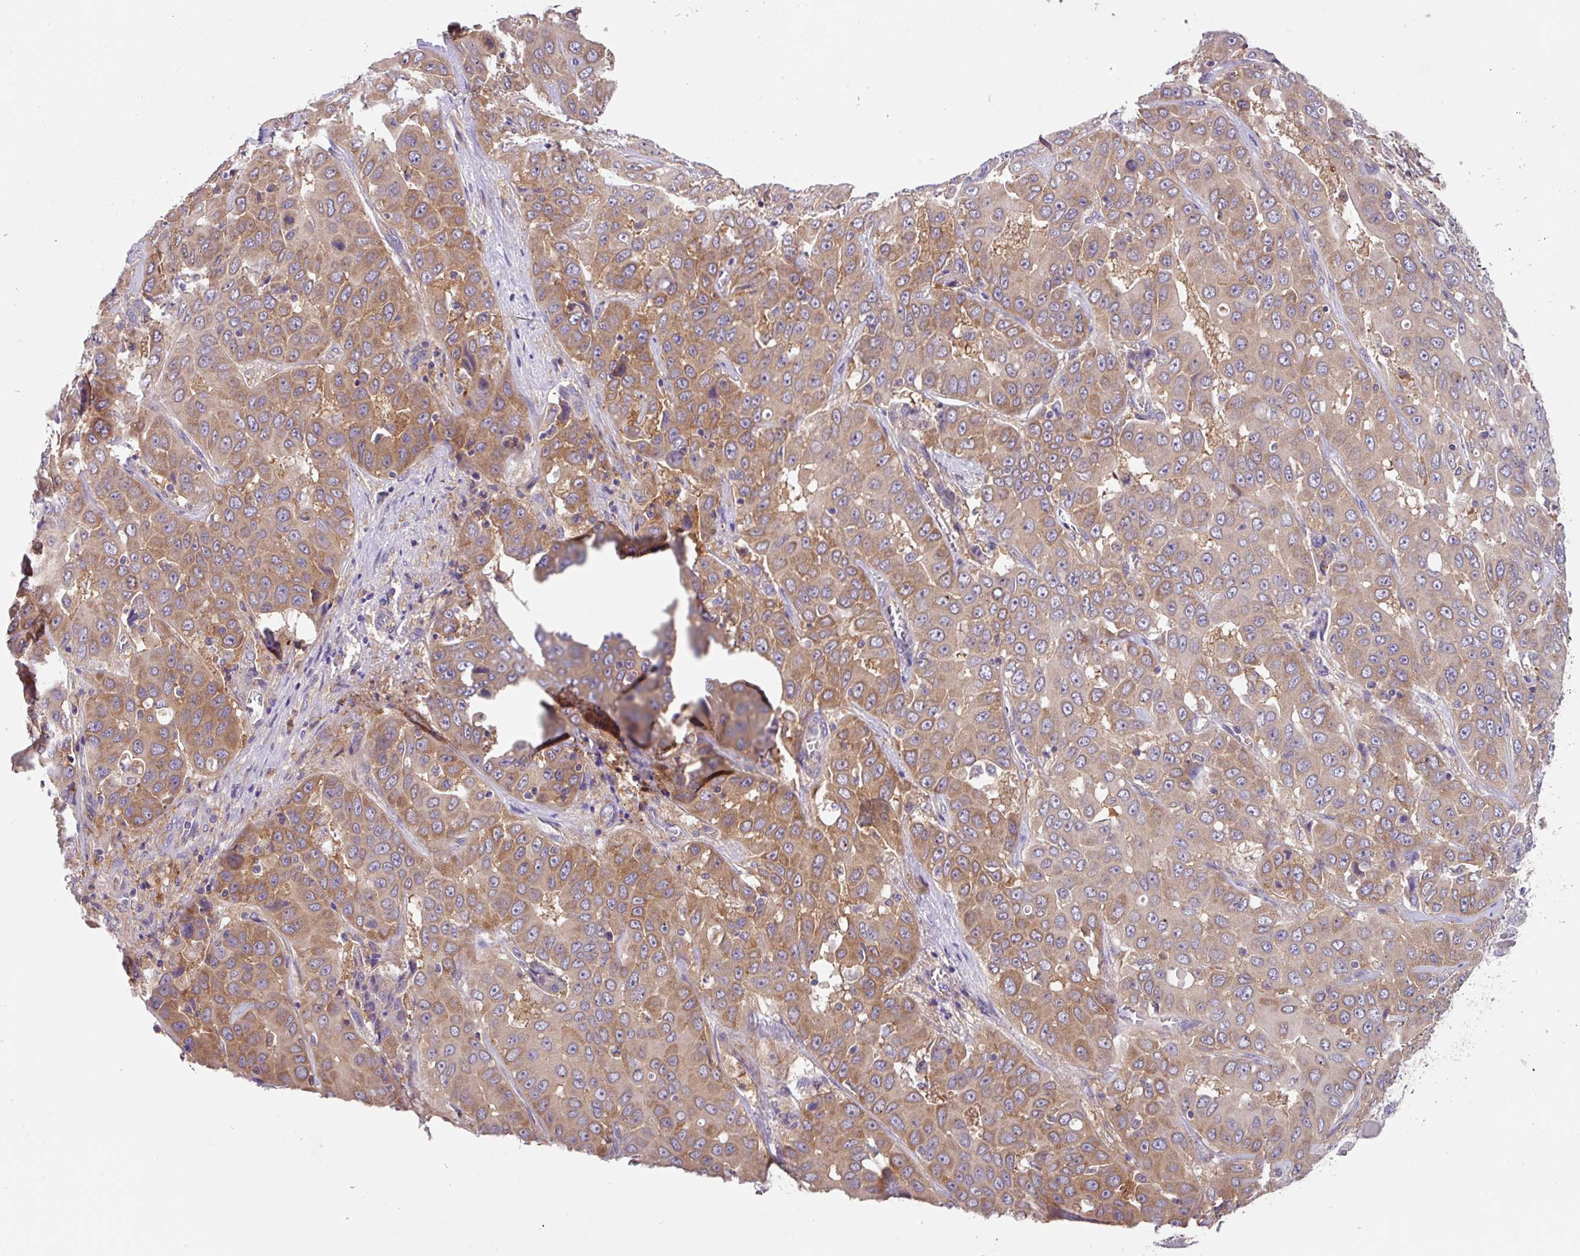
{"staining": {"intensity": "moderate", "quantity": ">75%", "location": "cytoplasmic/membranous"}, "tissue": "liver cancer", "cell_type": "Tumor cells", "image_type": "cancer", "snomed": [{"axis": "morphology", "description": "Cholangiocarcinoma"}, {"axis": "topography", "description": "Liver"}], "caption": "This photomicrograph shows immunohistochemistry staining of liver cholangiocarcinoma, with medium moderate cytoplasmic/membranous expression in approximately >75% of tumor cells.", "gene": "EIF4B", "patient": {"sex": "female", "age": 52}}